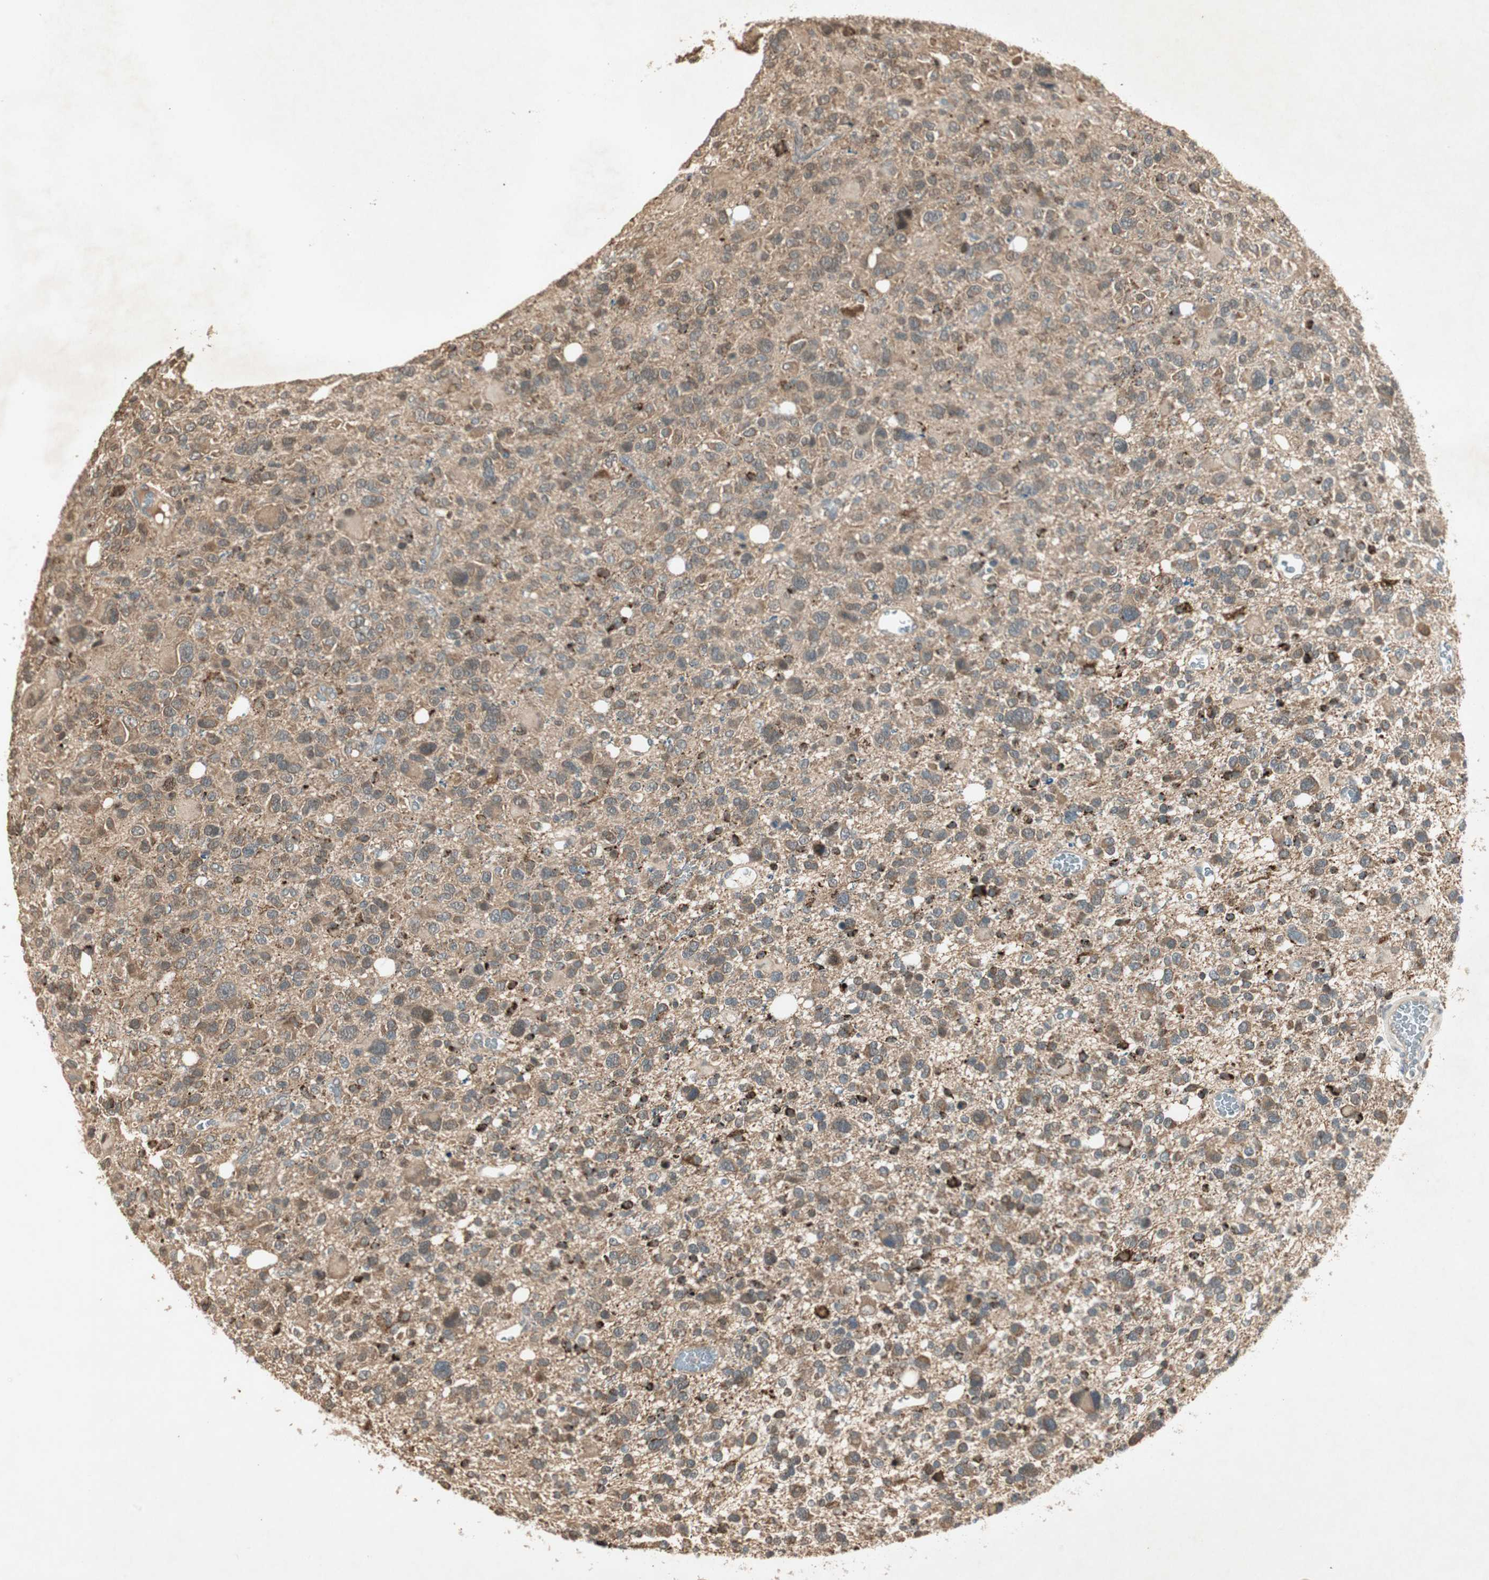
{"staining": {"intensity": "moderate", "quantity": ">75%", "location": "cytoplasmic/membranous"}, "tissue": "glioma", "cell_type": "Tumor cells", "image_type": "cancer", "snomed": [{"axis": "morphology", "description": "Glioma, malignant, High grade"}, {"axis": "topography", "description": "Brain"}], "caption": "IHC of human malignant glioma (high-grade) demonstrates medium levels of moderate cytoplasmic/membranous positivity in approximately >75% of tumor cells. (IHC, brightfield microscopy, high magnification).", "gene": "USP2", "patient": {"sex": "male", "age": 48}}